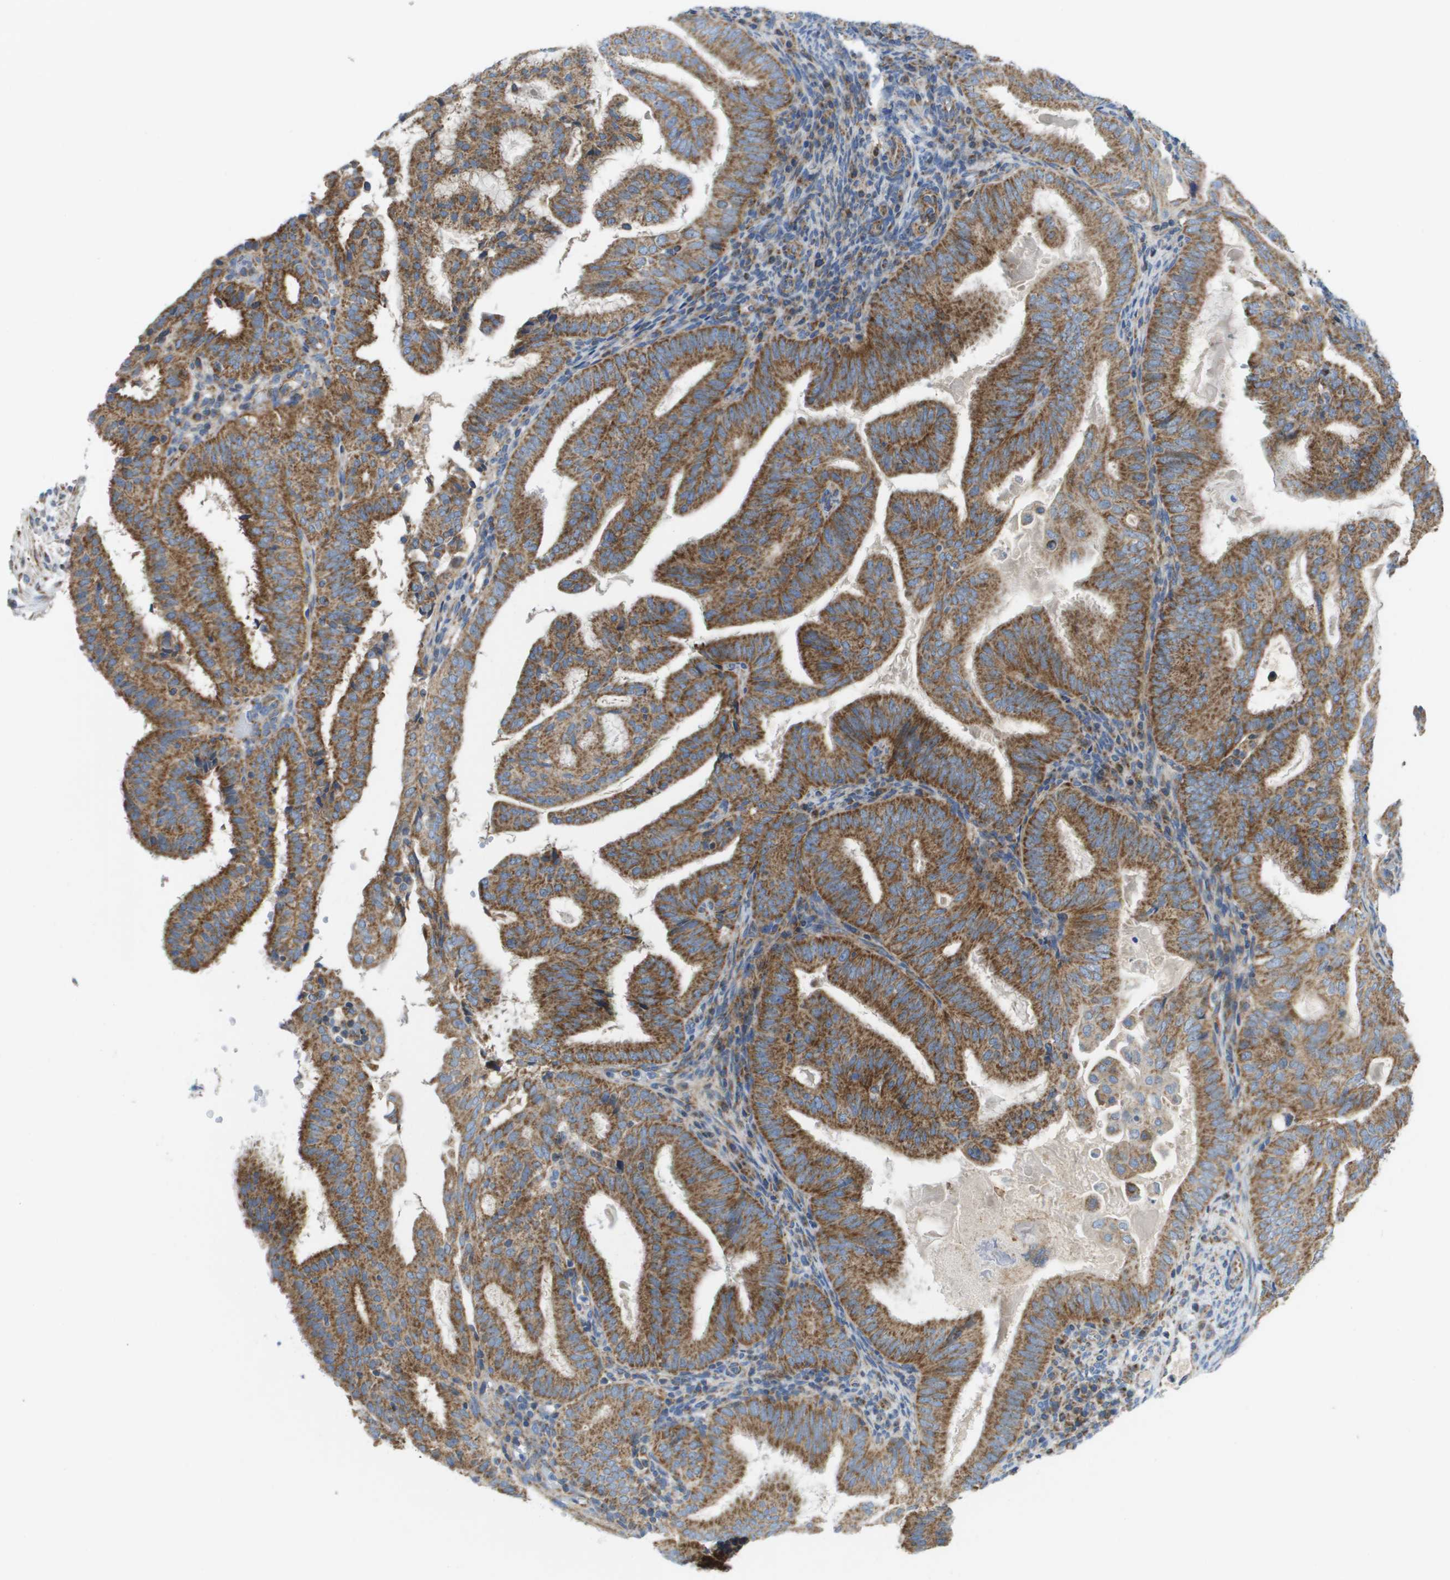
{"staining": {"intensity": "strong", "quantity": ">75%", "location": "cytoplasmic/membranous"}, "tissue": "endometrial cancer", "cell_type": "Tumor cells", "image_type": "cancer", "snomed": [{"axis": "morphology", "description": "Adenocarcinoma, NOS"}, {"axis": "topography", "description": "Endometrium"}], "caption": "IHC micrograph of neoplastic tissue: endometrial cancer stained using immunohistochemistry shows high levels of strong protein expression localized specifically in the cytoplasmic/membranous of tumor cells, appearing as a cytoplasmic/membranous brown color.", "gene": "FIS1", "patient": {"sex": "female", "age": 58}}